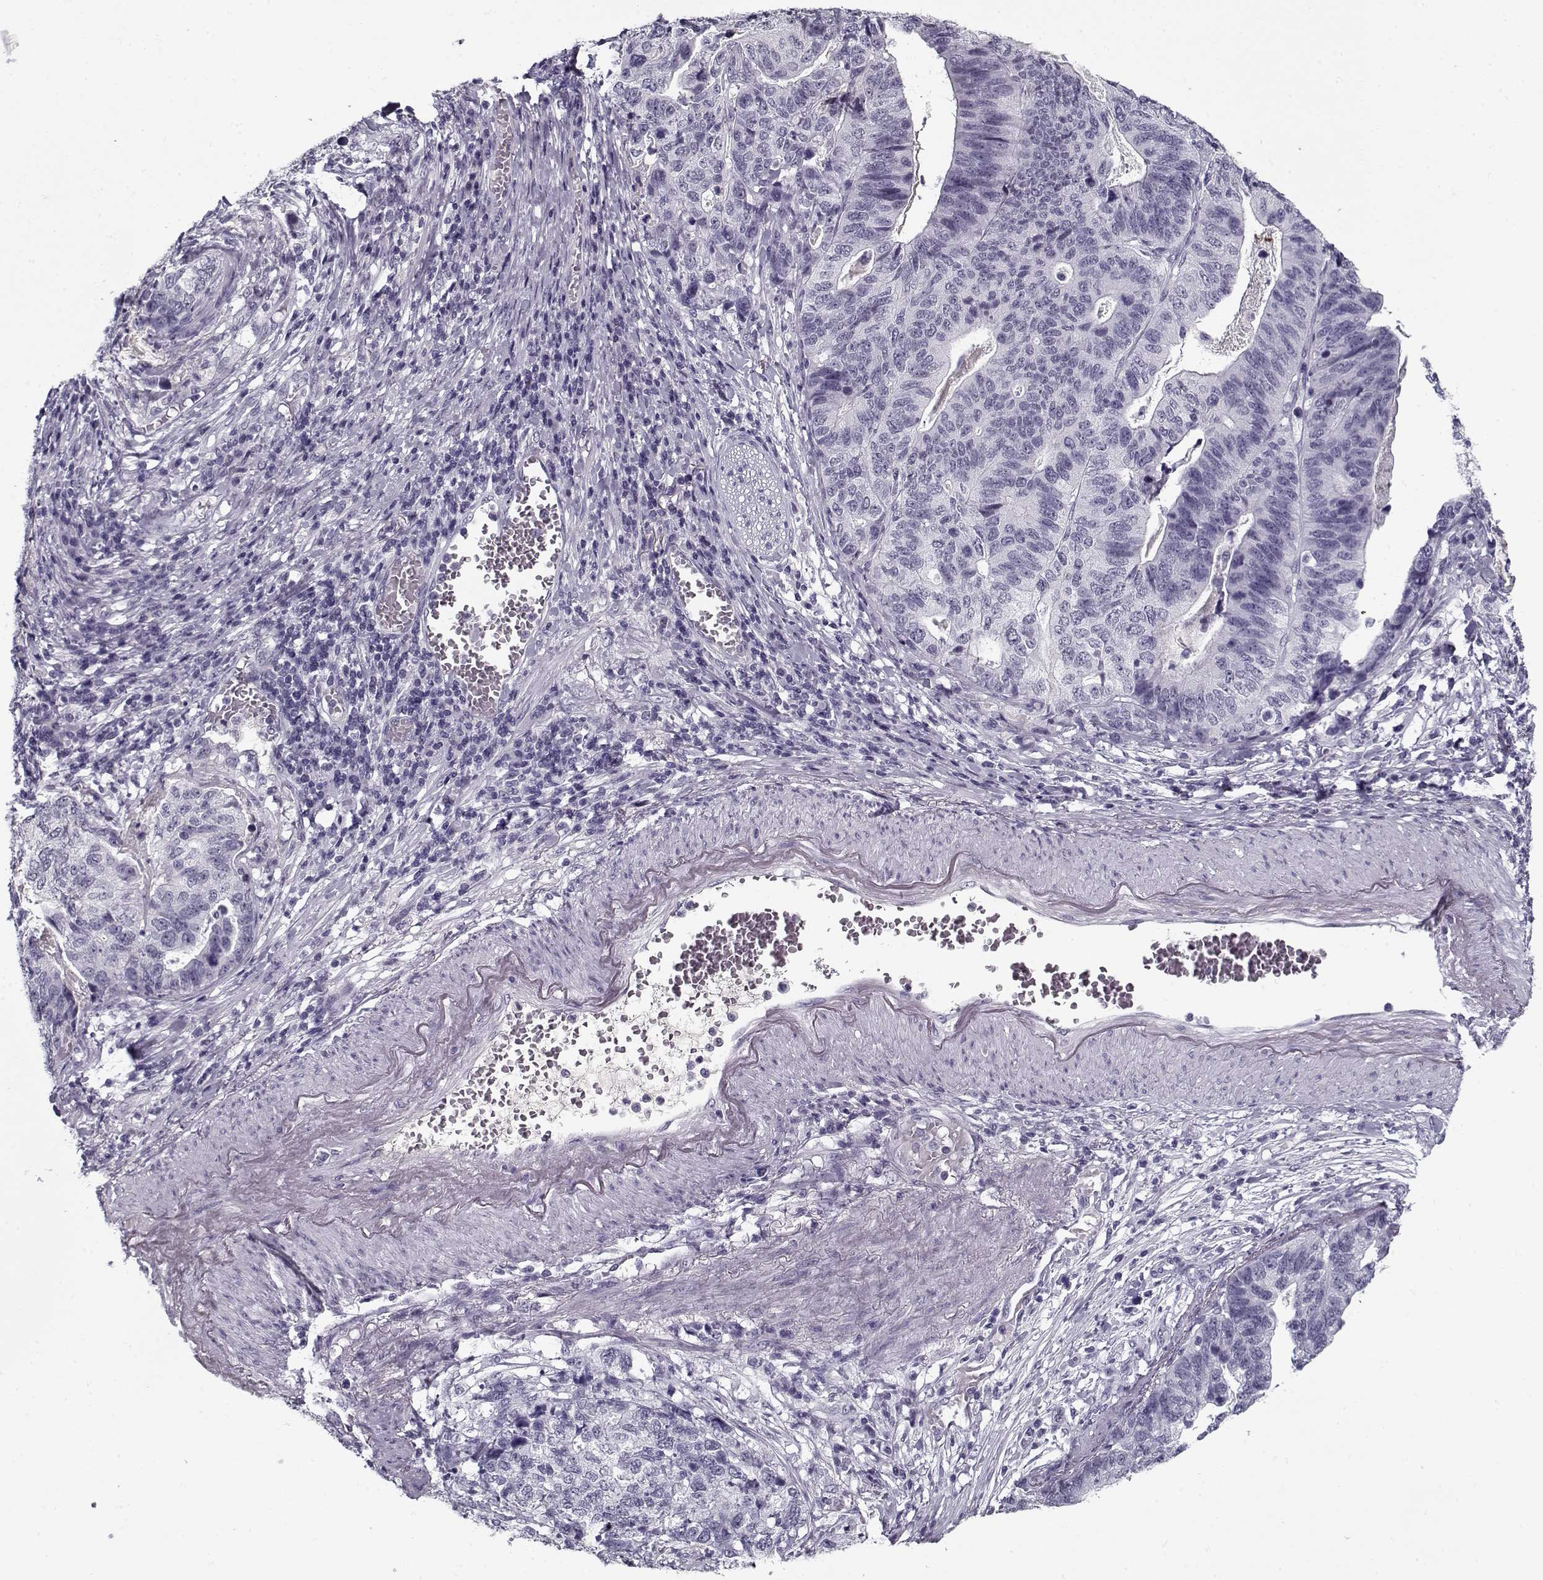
{"staining": {"intensity": "negative", "quantity": "none", "location": "none"}, "tissue": "stomach cancer", "cell_type": "Tumor cells", "image_type": "cancer", "snomed": [{"axis": "morphology", "description": "Adenocarcinoma, NOS"}, {"axis": "topography", "description": "Stomach, upper"}], "caption": "The photomicrograph exhibits no significant expression in tumor cells of stomach cancer (adenocarcinoma).", "gene": "SPACA9", "patient": {"sex": "female", "age": 67}}